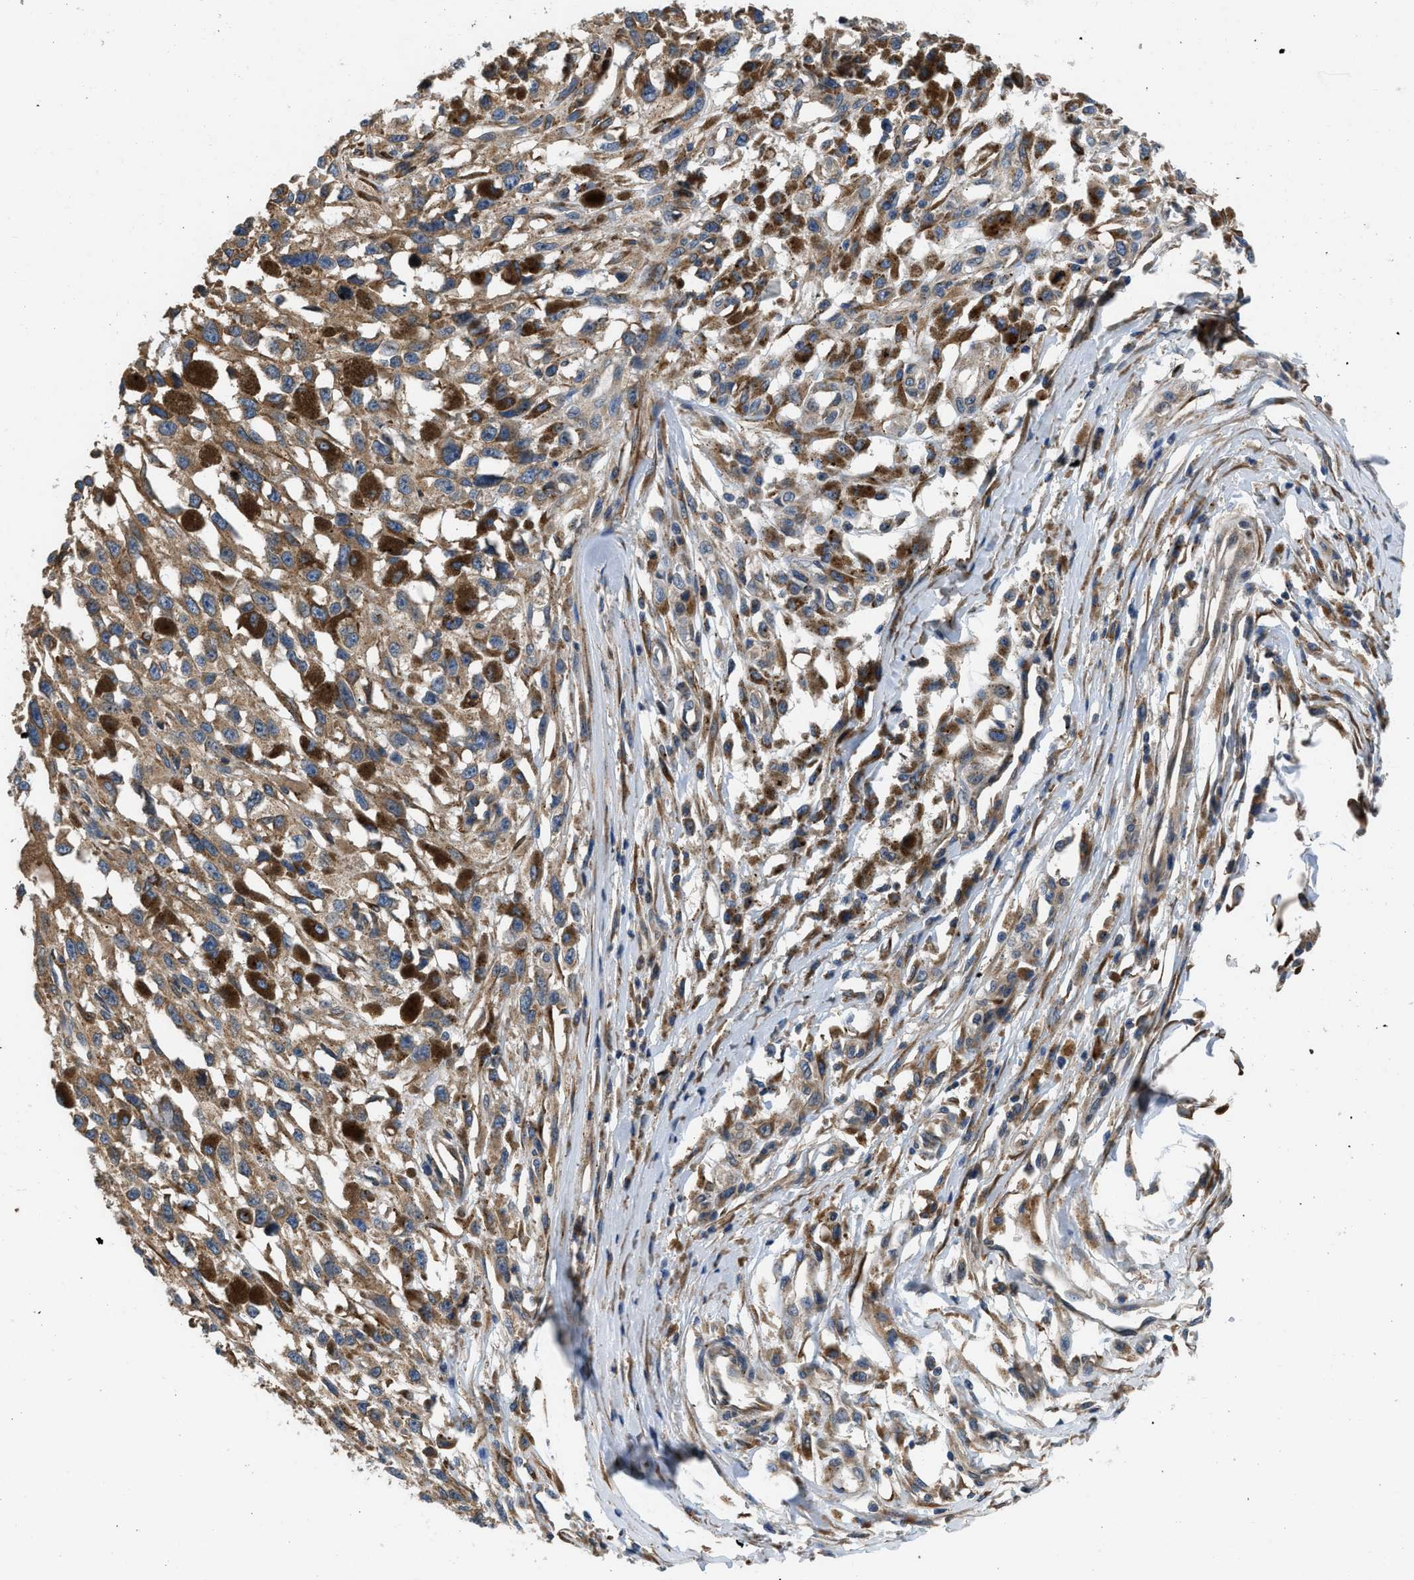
{"staining": {"intensity": "moderate", "quantity": ">75%", "location": "cytoplasmic/membranous"}, "tissue": "melanoma", "cell_type": "Tumor cells", "image_type": "cancer", "snomed": [{"axis": "morphology", "description": "Malignant melanoma, Metastatic site"}, {"axis": "topography", "description": "Lymph node"}], "caption": "Malignant melanoma (metastatic site) tissue displays moderate cytoplasmic/membranous positivity in about >75% of tumor cells (DAB (3,3'-diaminobenzidine) IHC with brightfield microscopy, high magnification).", "gene": "ARL6IP5", "patient": {"sex": "male", "age": 59}}